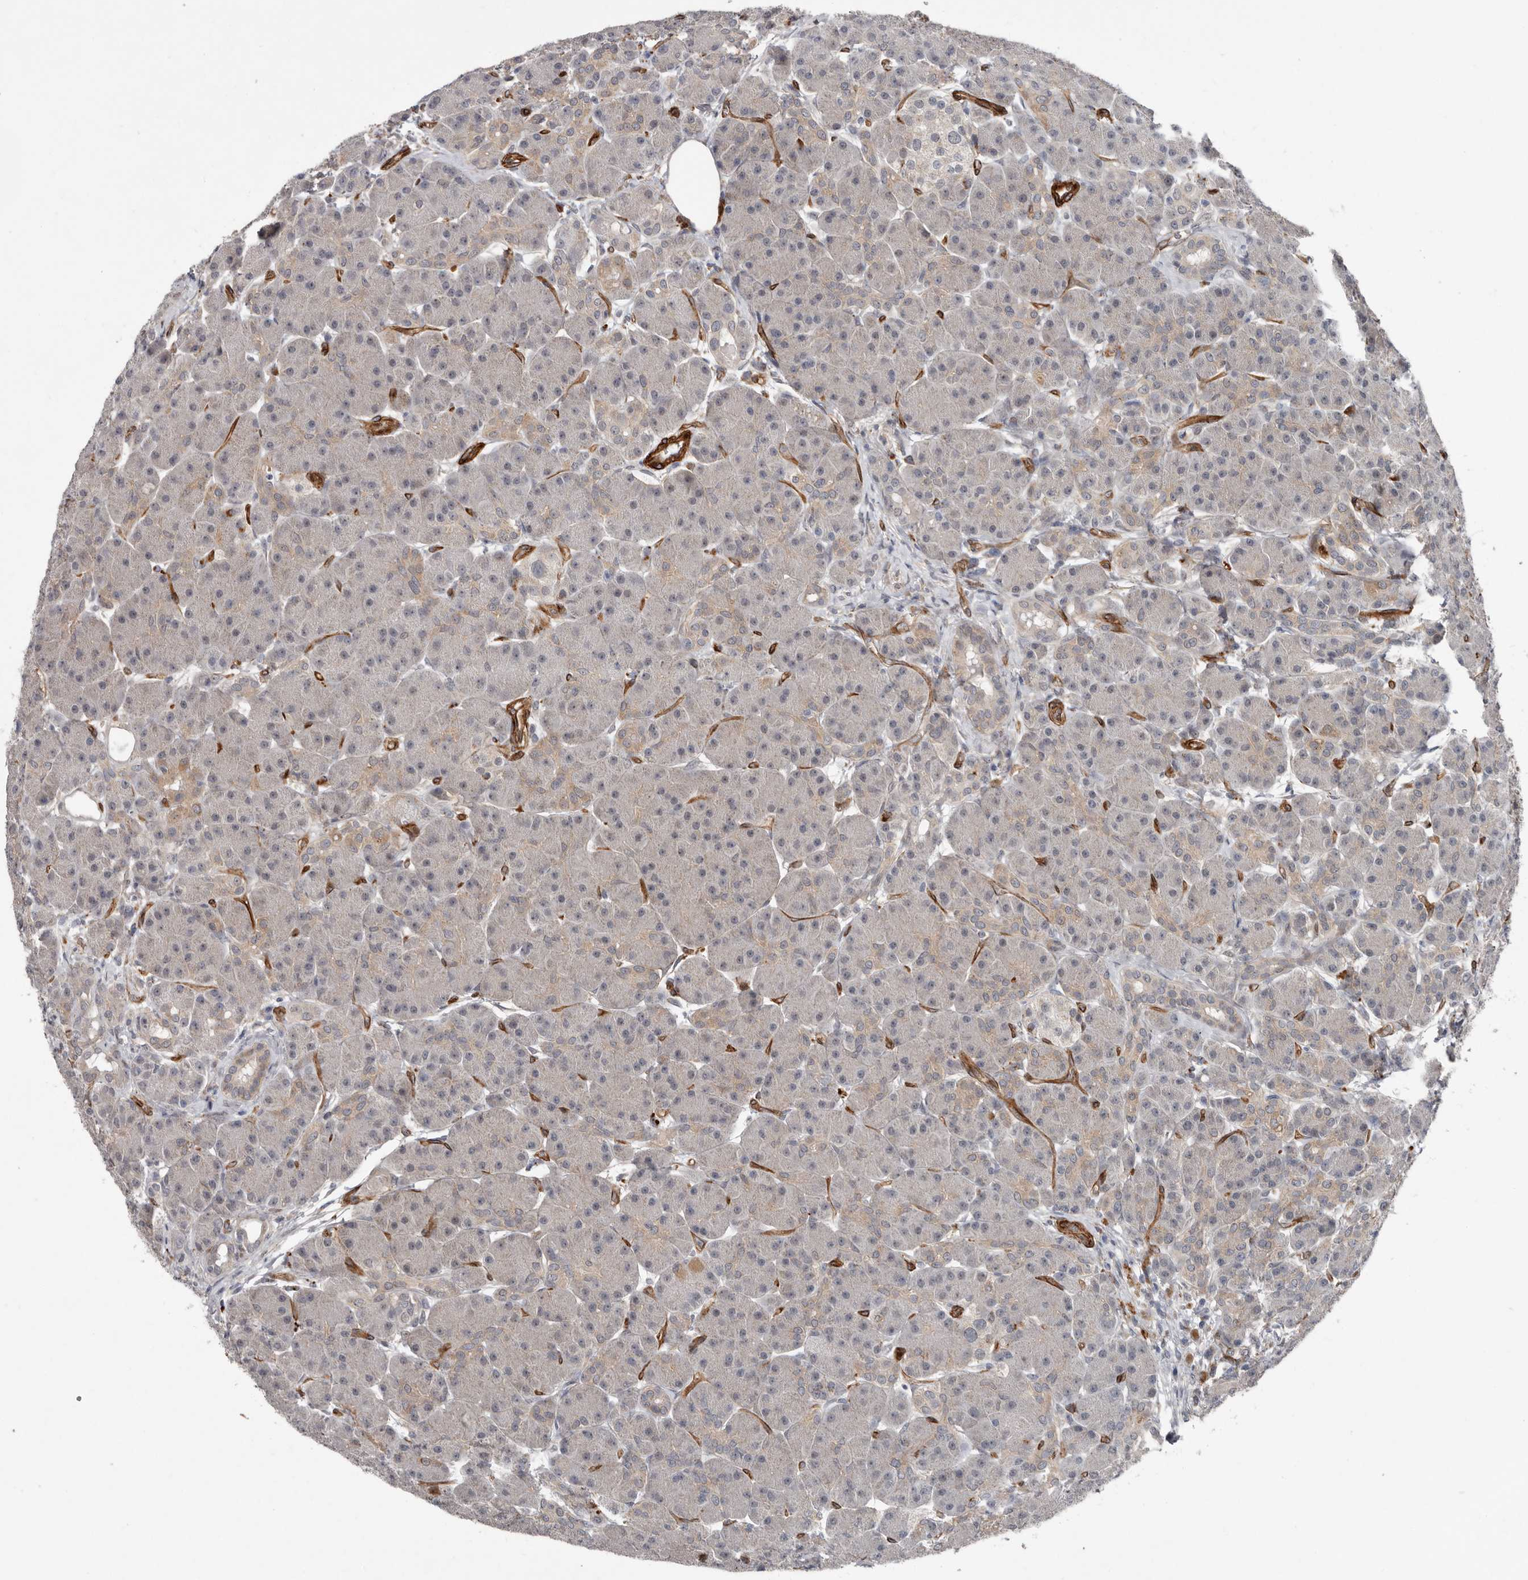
{"staining": {"intensity": "weak", "quantity": "<25%", "location": "cytoplasmic/membranous"}, "tissue": "pancreas", "cell_type": "Exocrine glandular cells", "image_type": "normal", "snomed": [{"axis": "morphology", "description": "Normal tissue, NOS"}, {"axis": "topography", "description": "Pancreas"}], "caption": "This is a micrograph of immunohistochemistry staining of normal pancreas, which shows no positivity in exocrine glandular cells.", "gene": "RANBP17", "patient": {"sex": "male", "age": 63}}